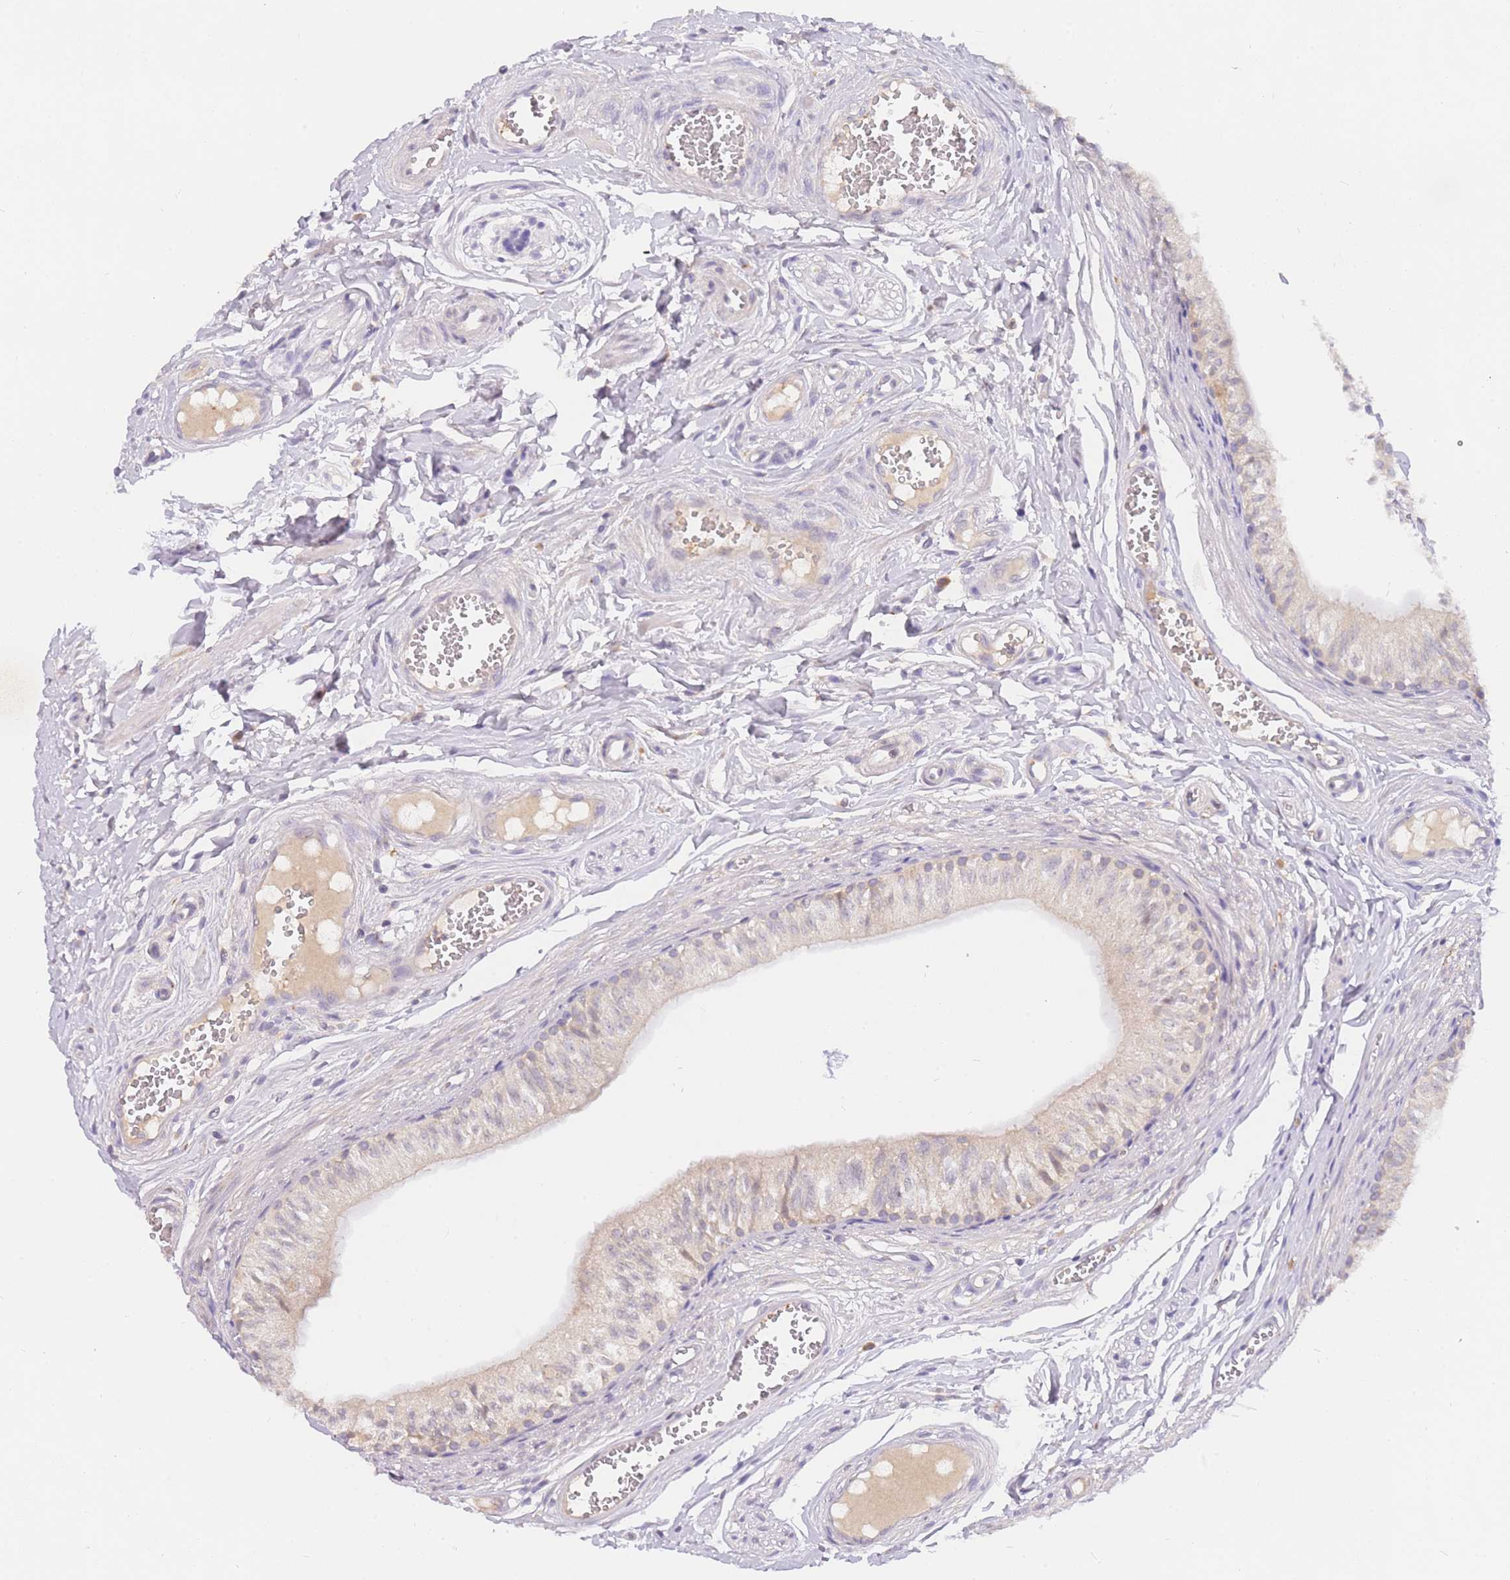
{"staining": {"intensity": "weak", "quantity": "25%-75%", "location": "cytoplasmic/membranous"}, "tissue": "epididymis", "cell_type": "Glandular cells", "image_type": "normal", "snomed": [{"axis": "morphology", "description": "Normal tissue, NOS"}, {"axis": "topography", "description": "Epididymis"}], "caption": "Protein expression analysis of normal epididymis displays weak cytoplasmic/membranous staining in about 25%-75% of glandular cells. The staining is performed using DAB (3,3'-diaminobenzidine) brown chromogen to label protein expression. The nuclei are counter-stained blue using hematoxylin.", "gene": "ZNF577", "patient": {"sex": "male", "age": 37}}